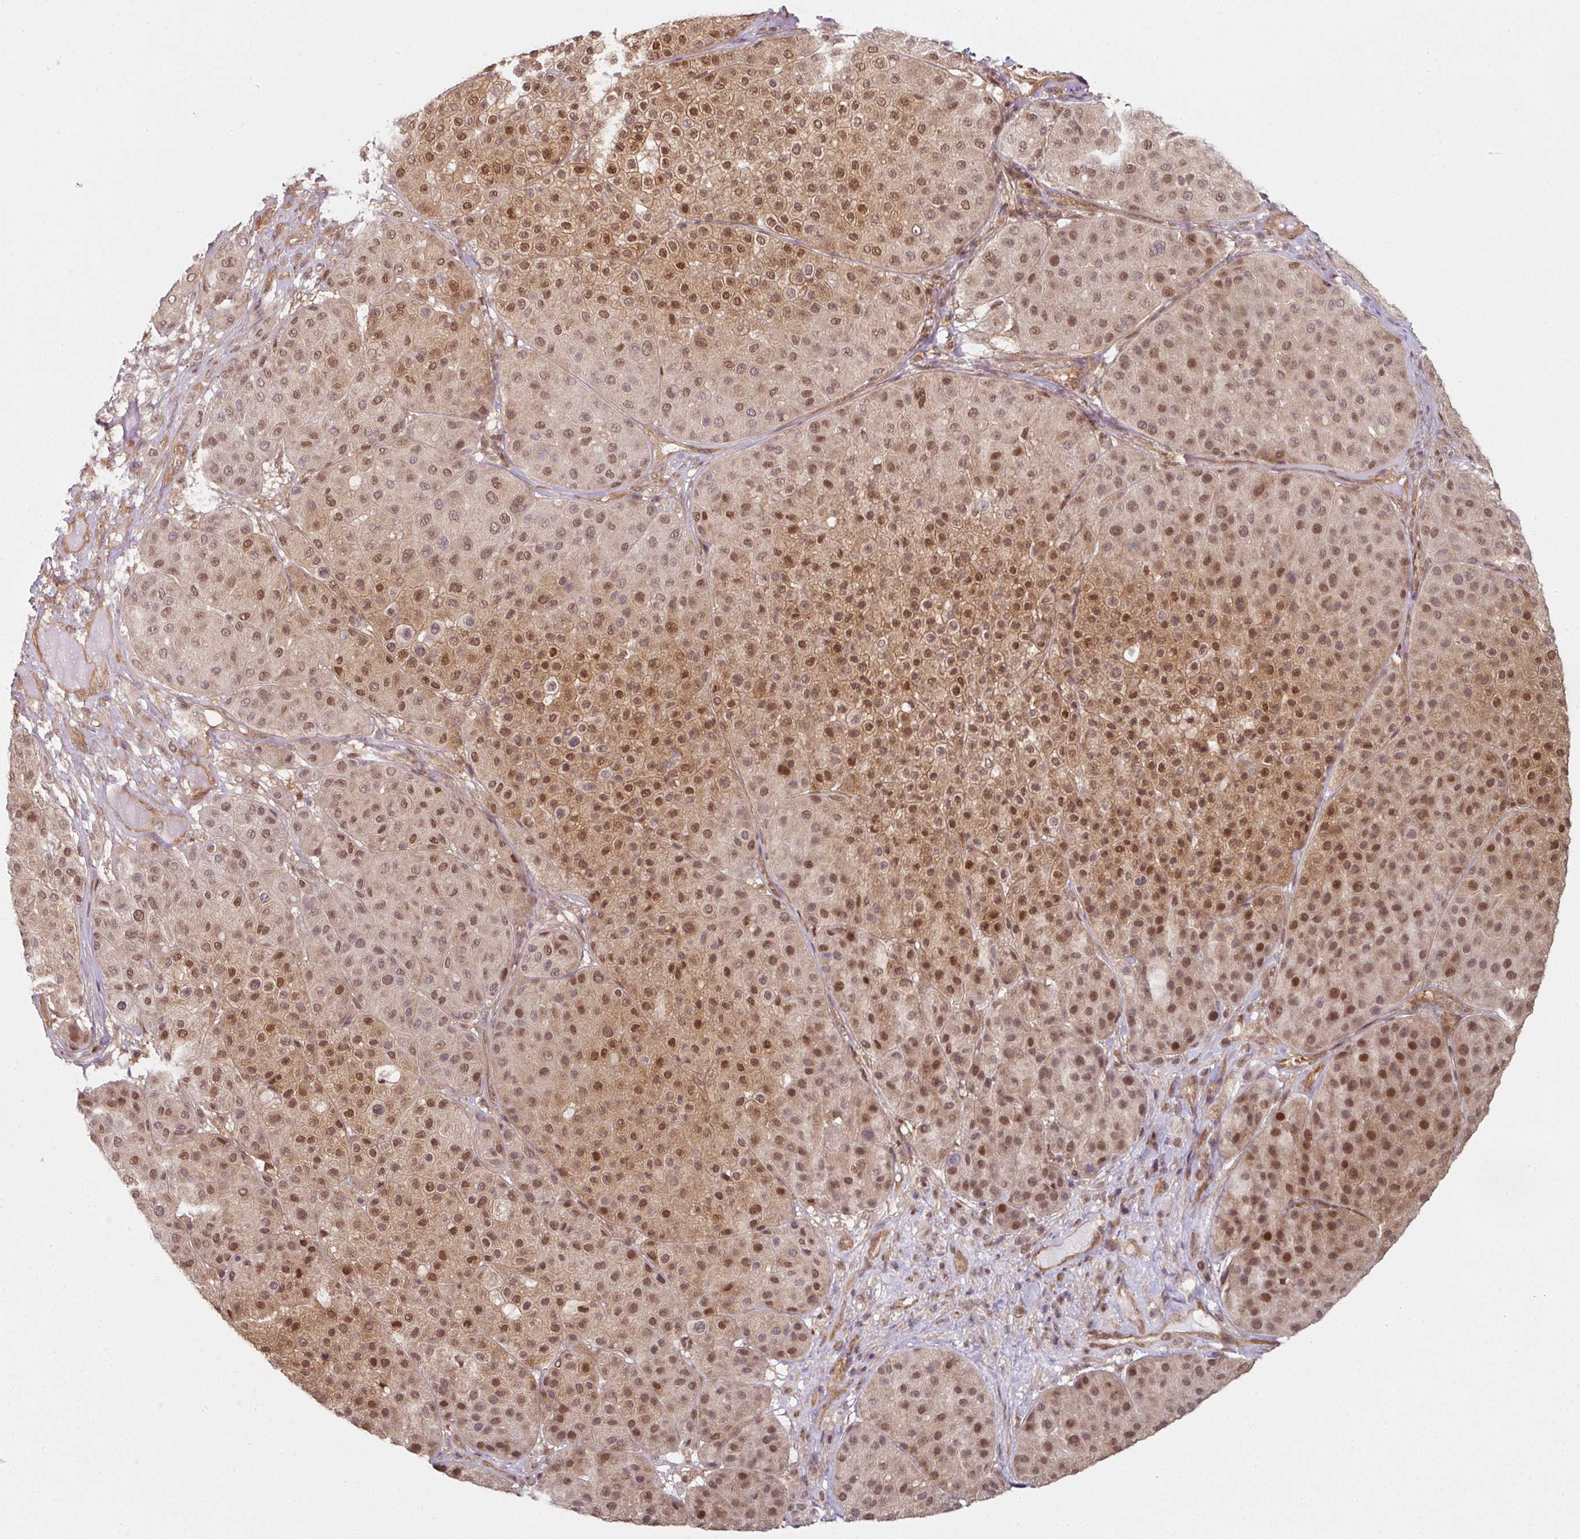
{"staining": {"intensity": "moderate", "quantity": ">75%", "location": "cytoplasmic/membranous,nuclear"}, "tissue": "melanoma", "cell_type": "Tumor cells", "image_type": "cancer", "snomed": [{"axis": "morphology", "description": "Malignant melanoma, Metastatic site"}, {"axis": "topography", "description": "Smooth muscle"}], "caption": "IHC histopathology image of malignant melanoma (metastatic site) stained for a protein (brown), which displays medium levels of moderate cytoplasmic/membranous and nuclear expression in approximately >75% of tumor cells.", "gene": "PSME3IP1", "patient": {"sex": "male", "age": 41}}